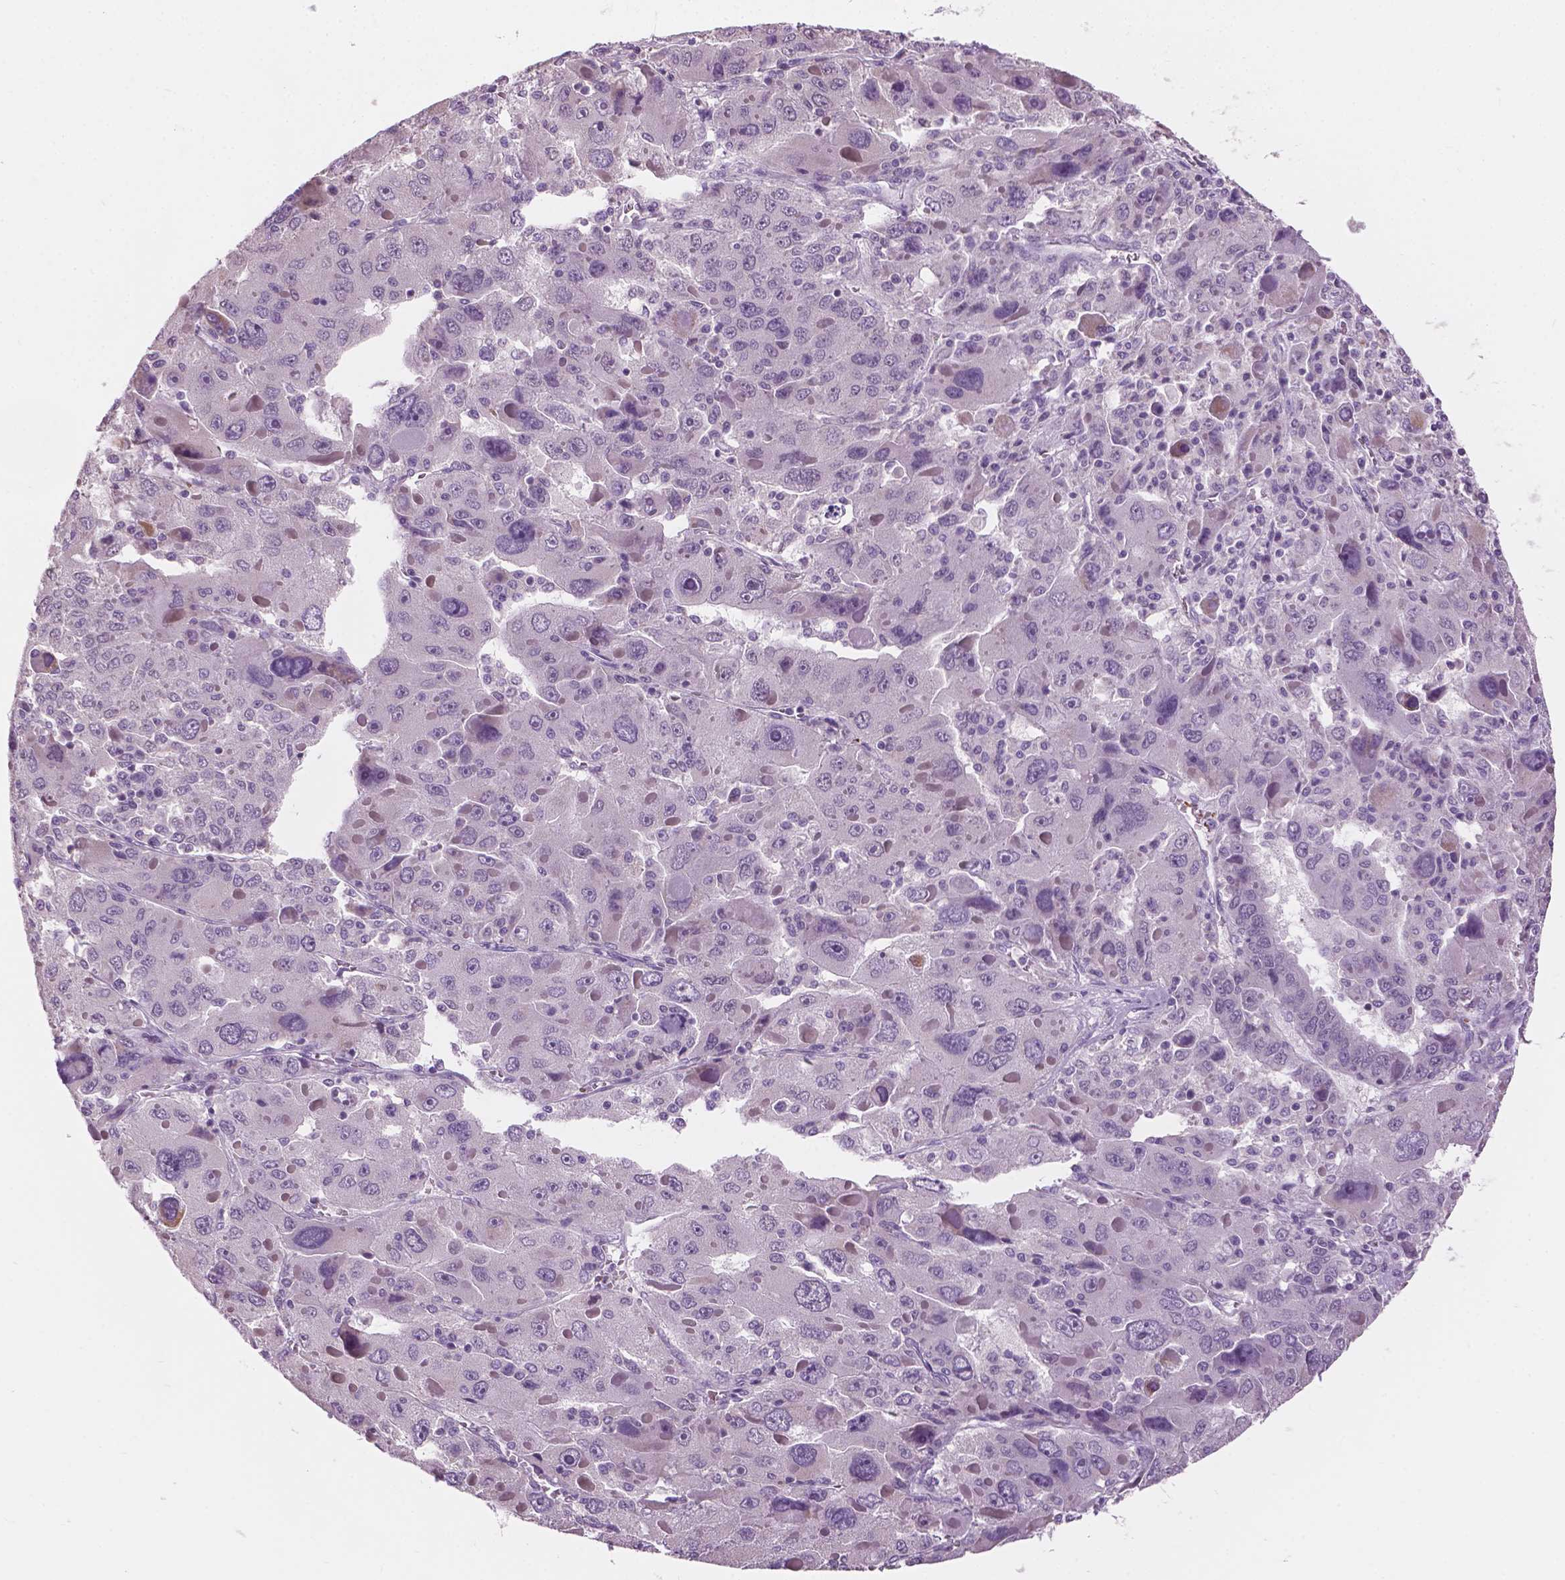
{"staining": {"intensity": "negative", "quantity": "none", "location": "none"}, "tissue": "liver cancer", "cell_type": "Tumor cells", "image_type": "cancer", "snomed": [{"axis": "morphology", "description": "Carcinoma, Hepatocellular, NOS"}, {"axis": "topography", "description": "Liver"}], "caption": "Immunohistochemistry photomicrograph of liver cancer stained for a protein (brown), which demonstrates no expression in tumor cells.", "gene": "CFAP126", "patient": {"sex": "female", "age": 41}}